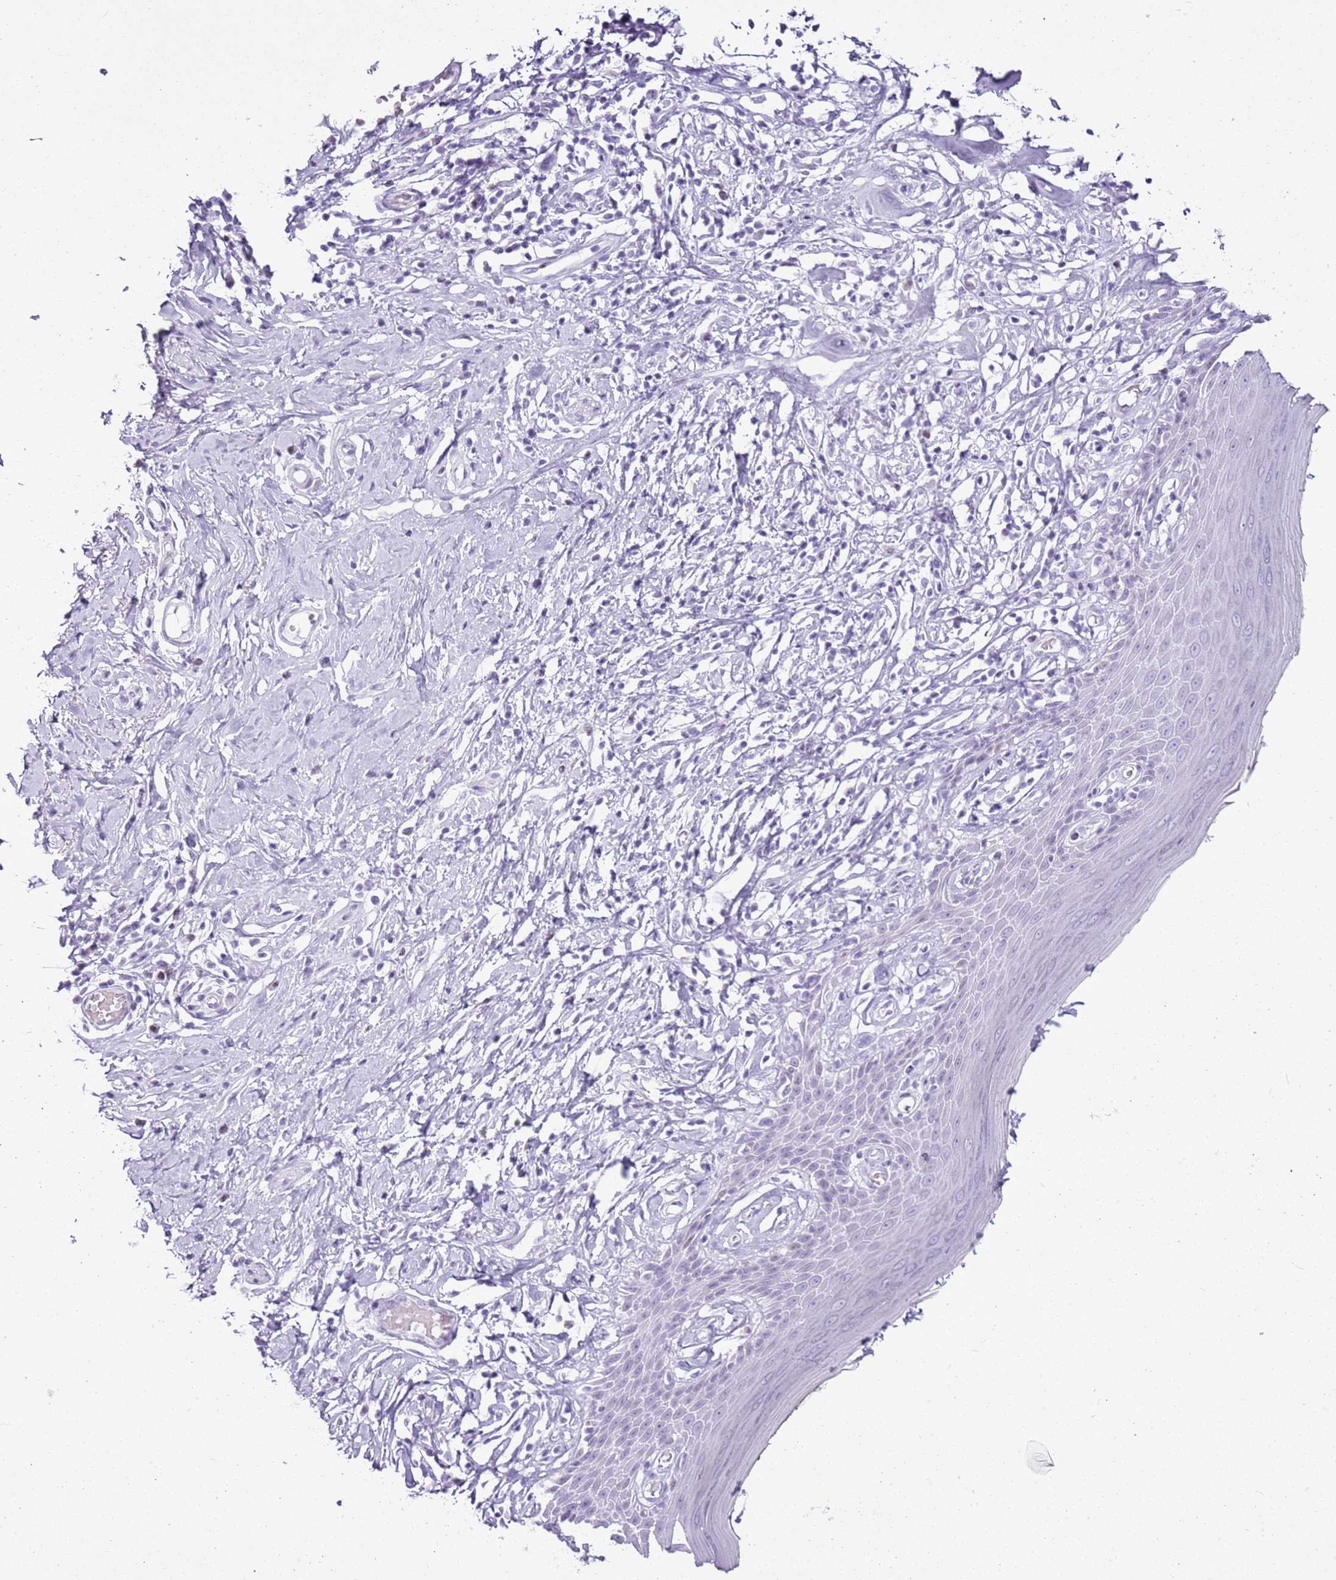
{"staining": {"intensity": "negative", "quantity": "none", "location": "none"}, "tissue": "skin", "cell_type": "Epidermal cells", "image_type": "normal", "snomed": [{"axis": "morphology", "description": "Normal tissue, NOS"}, {"axis": "morphology", "description": "Inflammation, NOS"}, {"axis": "topography", "description": "Vulva"}], "caption": "This is an immunohistochemistry photomicrograph of benign skin. There is no expression in epidermal cells.", "gene": "ASIP", "patient": {"sex": "female", "age": 84}}